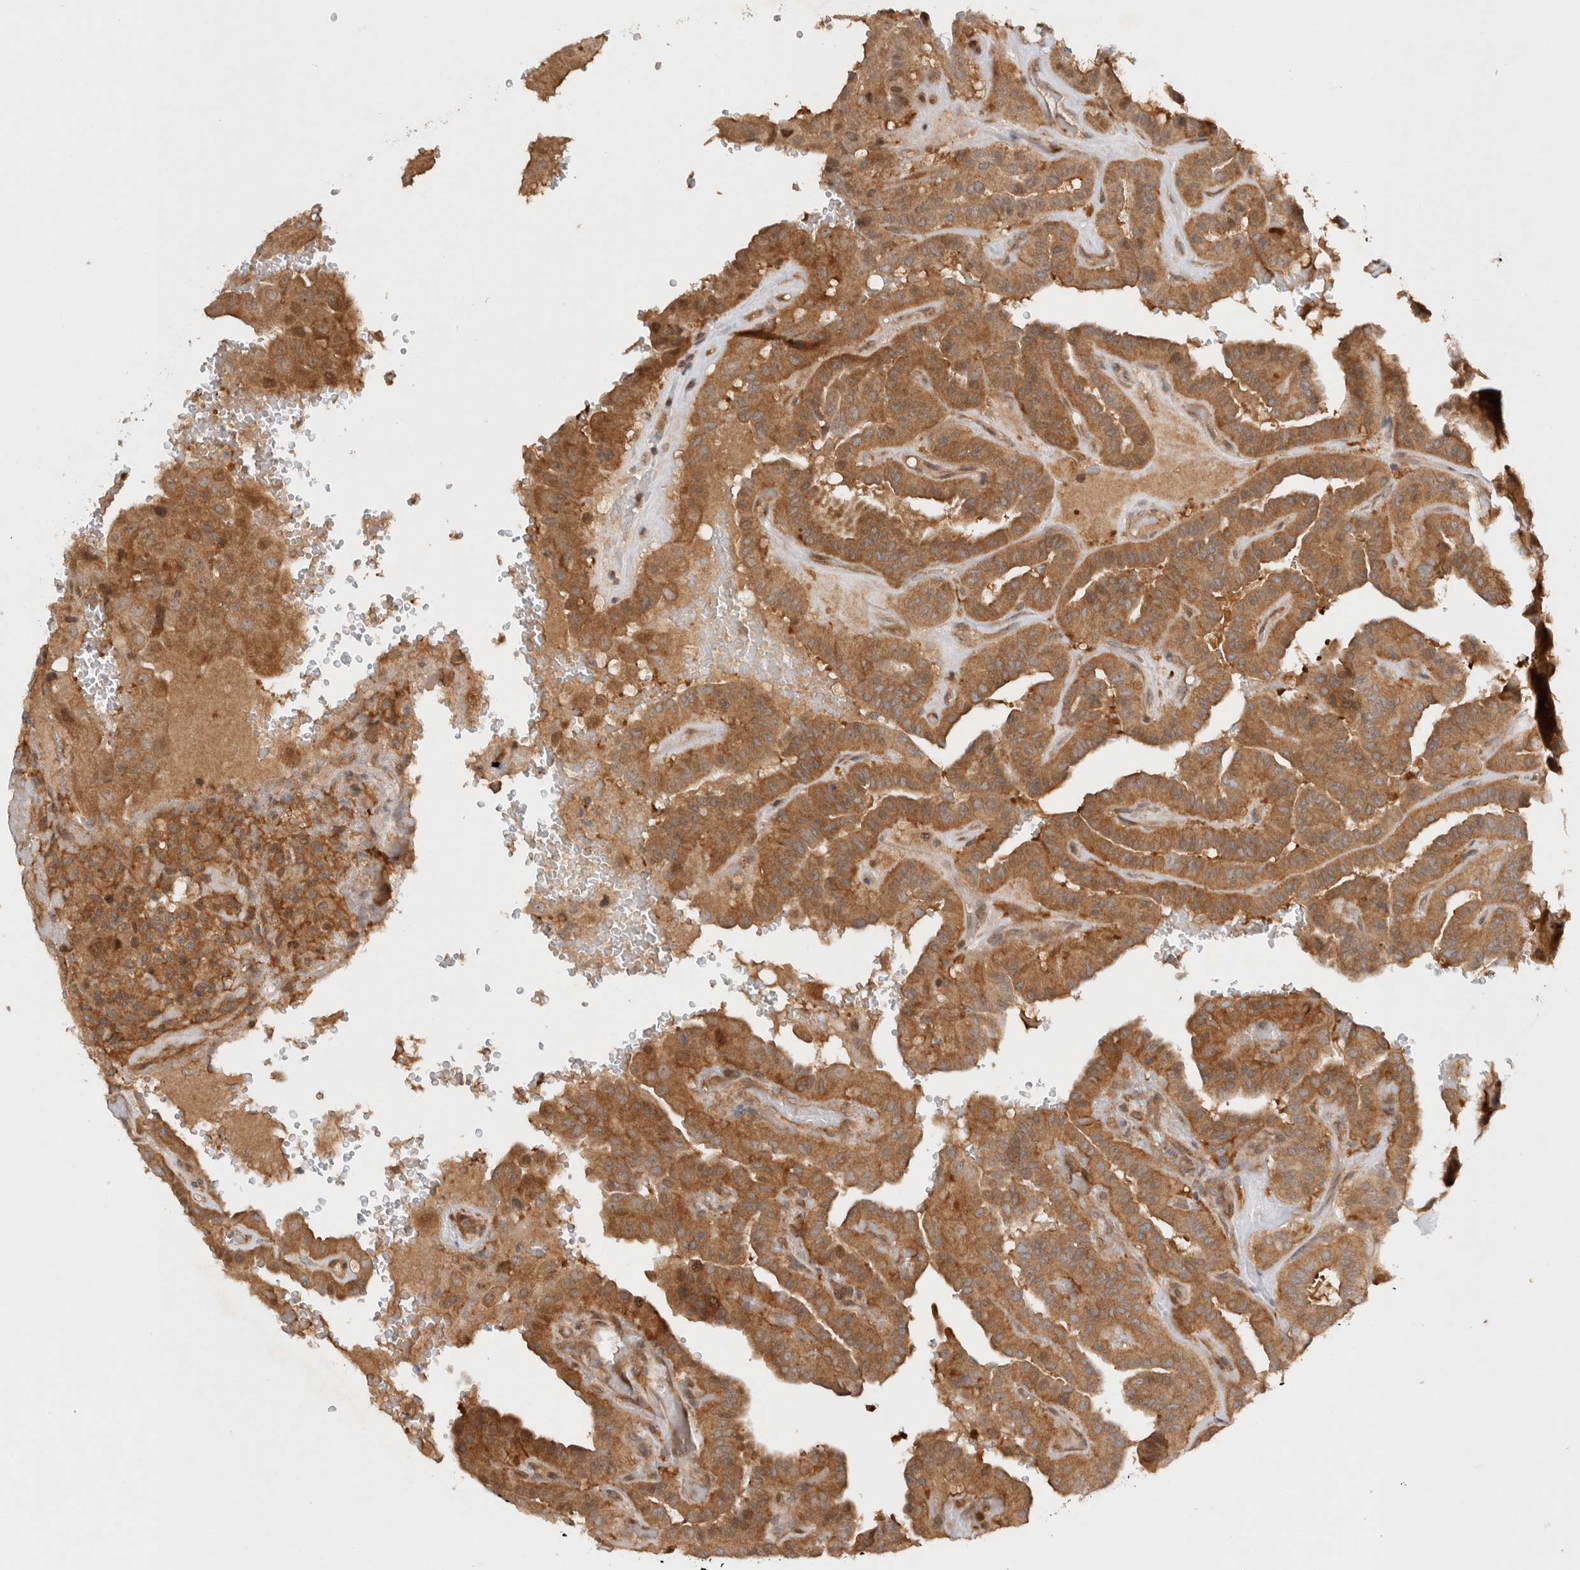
{"staining": {"intensity": "moderate", "quantity": ">75%", "location": "cytoplasmic/membranous"}, "tissue": "thyroid cancer", "cell_type": "Tumor cells", "image_type": "cancer", "snomed": [{"axis": "morphology", "description": "Papillary adenocarcinoma, NOS"}, {"axis": "topography", "description": "Thyroid gland"}], "caption": "The image displays immunohistochemical staining of thyroid cancer. There is moderate cytoplasmic/membranous expression is appreciated in approximately >75% of tumor cells.", "gene": "HTT", "patient": {"sex": "male", "age": 77}}